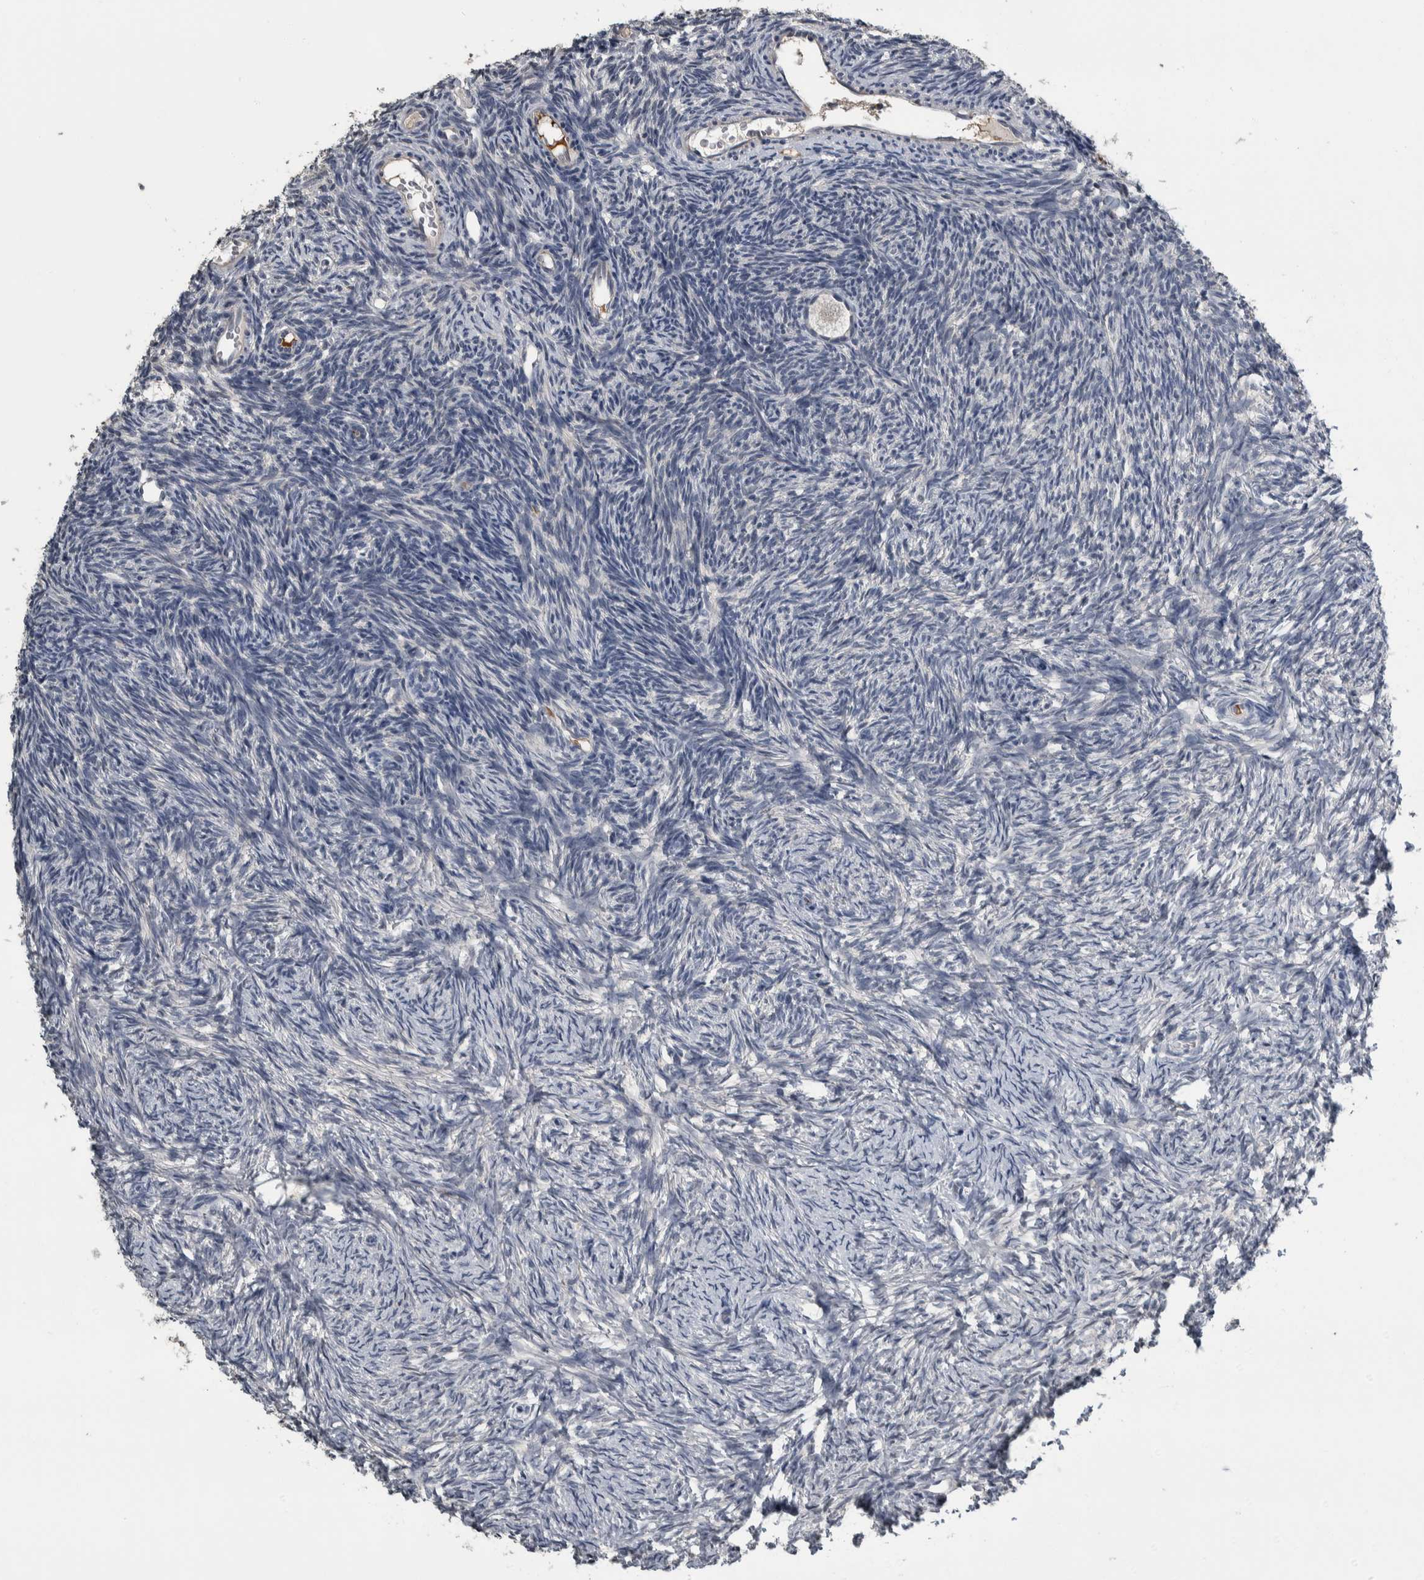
{"staining": {"intensity": "weak", "quantity": "<25%", "location": "cytoplasmic/membranous"}, "tissue": "ovary", "cell_type": "Follicle cells", "image_type": "normal", "snomed": [{"axis": "morphology", "description": "Normal tissue, NOS"}, {"axis": "topography", "description": "Ovary"}], "caption": "Immunohistochemical staining of unremarkable ovary demonstrates no significant expression in follicle cells. Nuclei are stained in blue.", "gene": "CAVIN4", "patient": {"sex": "female", "age": 34}}